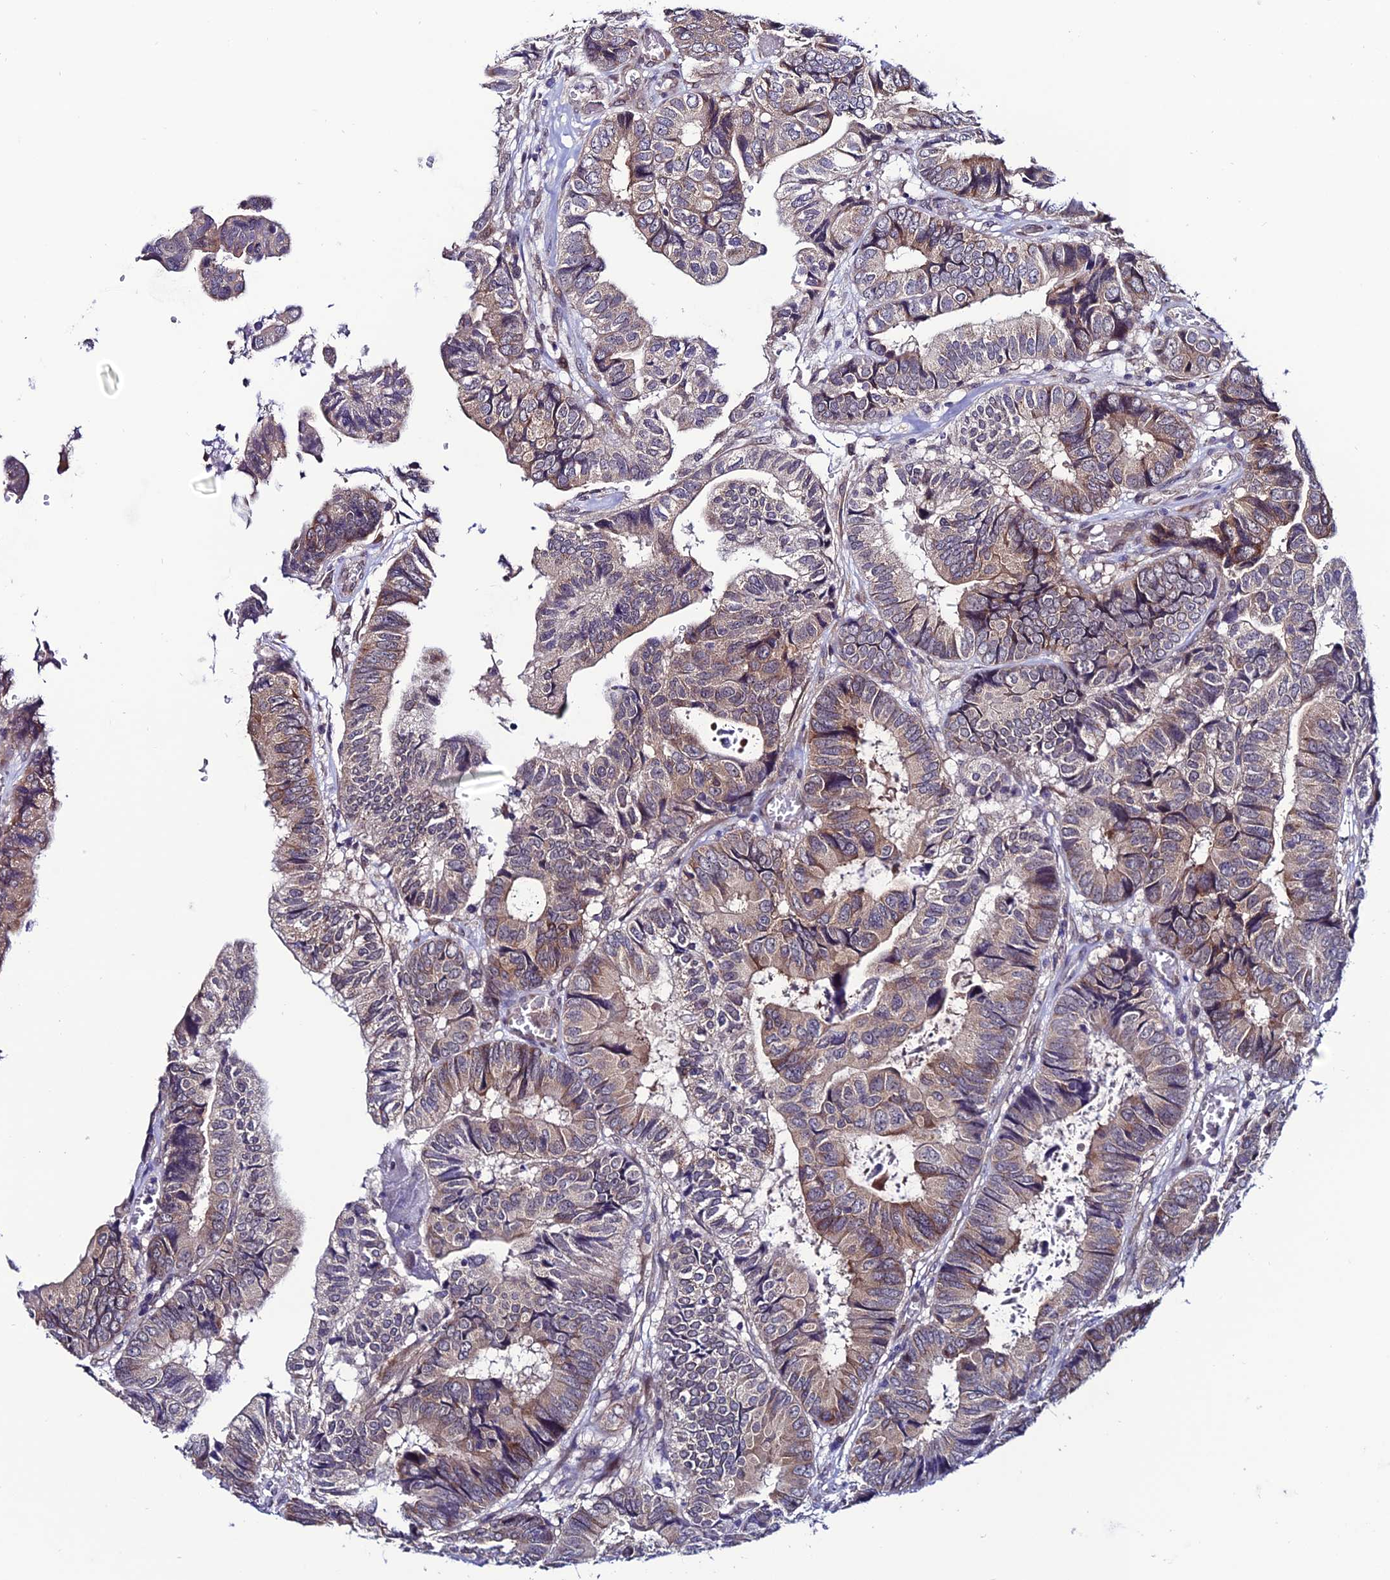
{"staining": {"intensity": "weak", "quantity": "25%-75%", "location": "cytoplasmic/membranous"}, "tissue": "colorectal cancer", "cell_type": "Tumor cells", "image_type": "cancer", "snomed": [{"axis": "morphology", "description": "Adenocarcinoma, NOS"}, {"axis": "topography", "description": "Colon"}], "caption": "This histopathology image shows colorectal cancer stained with immunohistochemistry to label a protein in brown. The cytoplasmic/membranous of tumor cells show weak positivity for the protein. Nuclei are counter-stained blue.", "gene": "FZD8", "patient": {"sex": "male", "age": 85}}